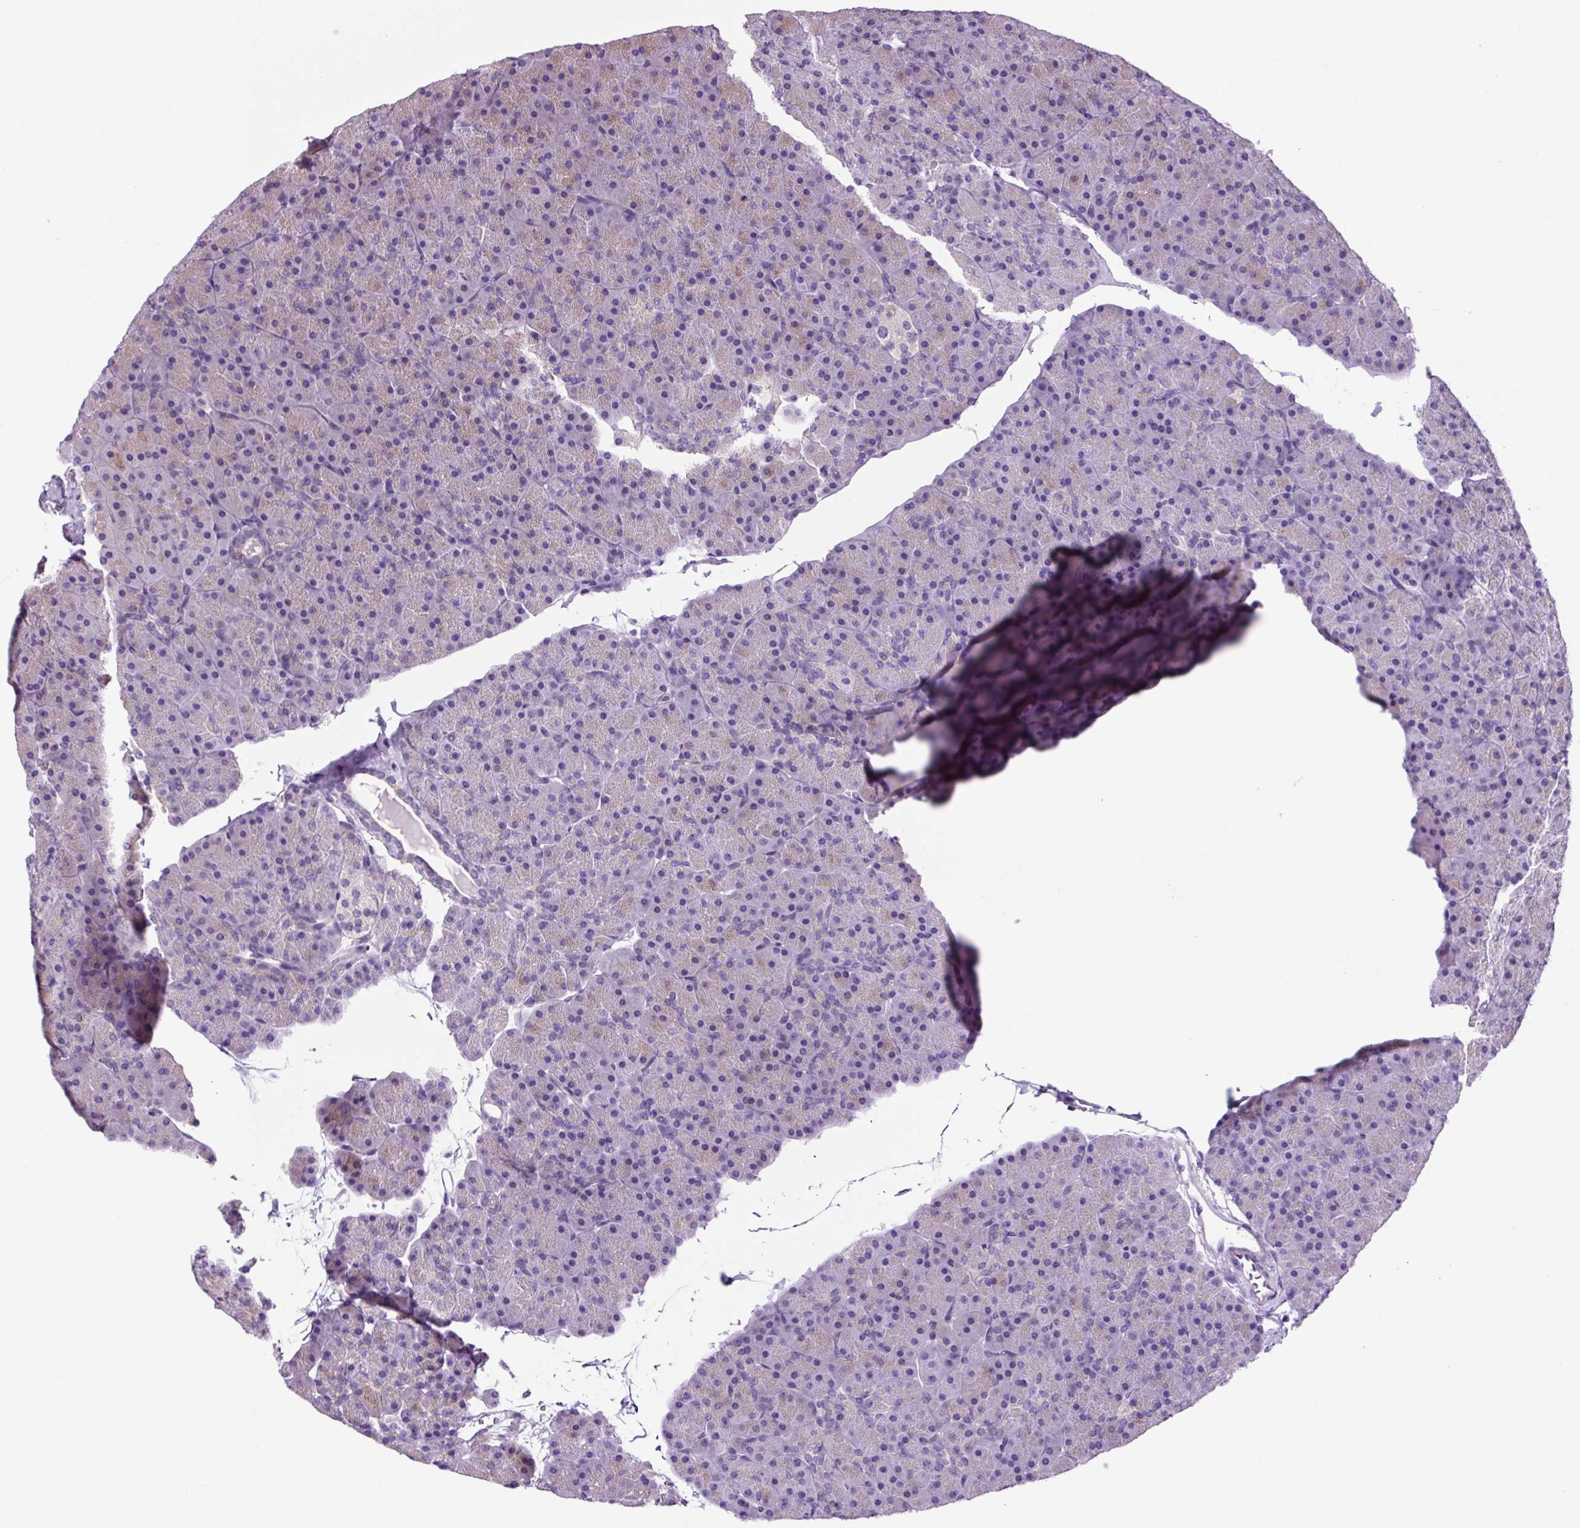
{"staining": {"intensity": "weak", "quantity": "25%-75%", "location": "cytoplasmic/membranous"}, "tissue": "pancreas", "cell_type": "Exocrine glandular cells", "image_type": "normal", "snomed": [{"axis": "morphology", "description": "Normal tissue, NOS"}, {"axis": "topography", "description": "Pancreas"}], "caption": "This image shows normal pancreas stained with immunohistochemistry to label a protein in brown. The cytoplasmic/membranous of exocrine glandular cells show weak positivity for the protein. Nuclei are counter-stained blue.", "gene": "GORASP1", "patient": {"sex": "male", "age": 36}}